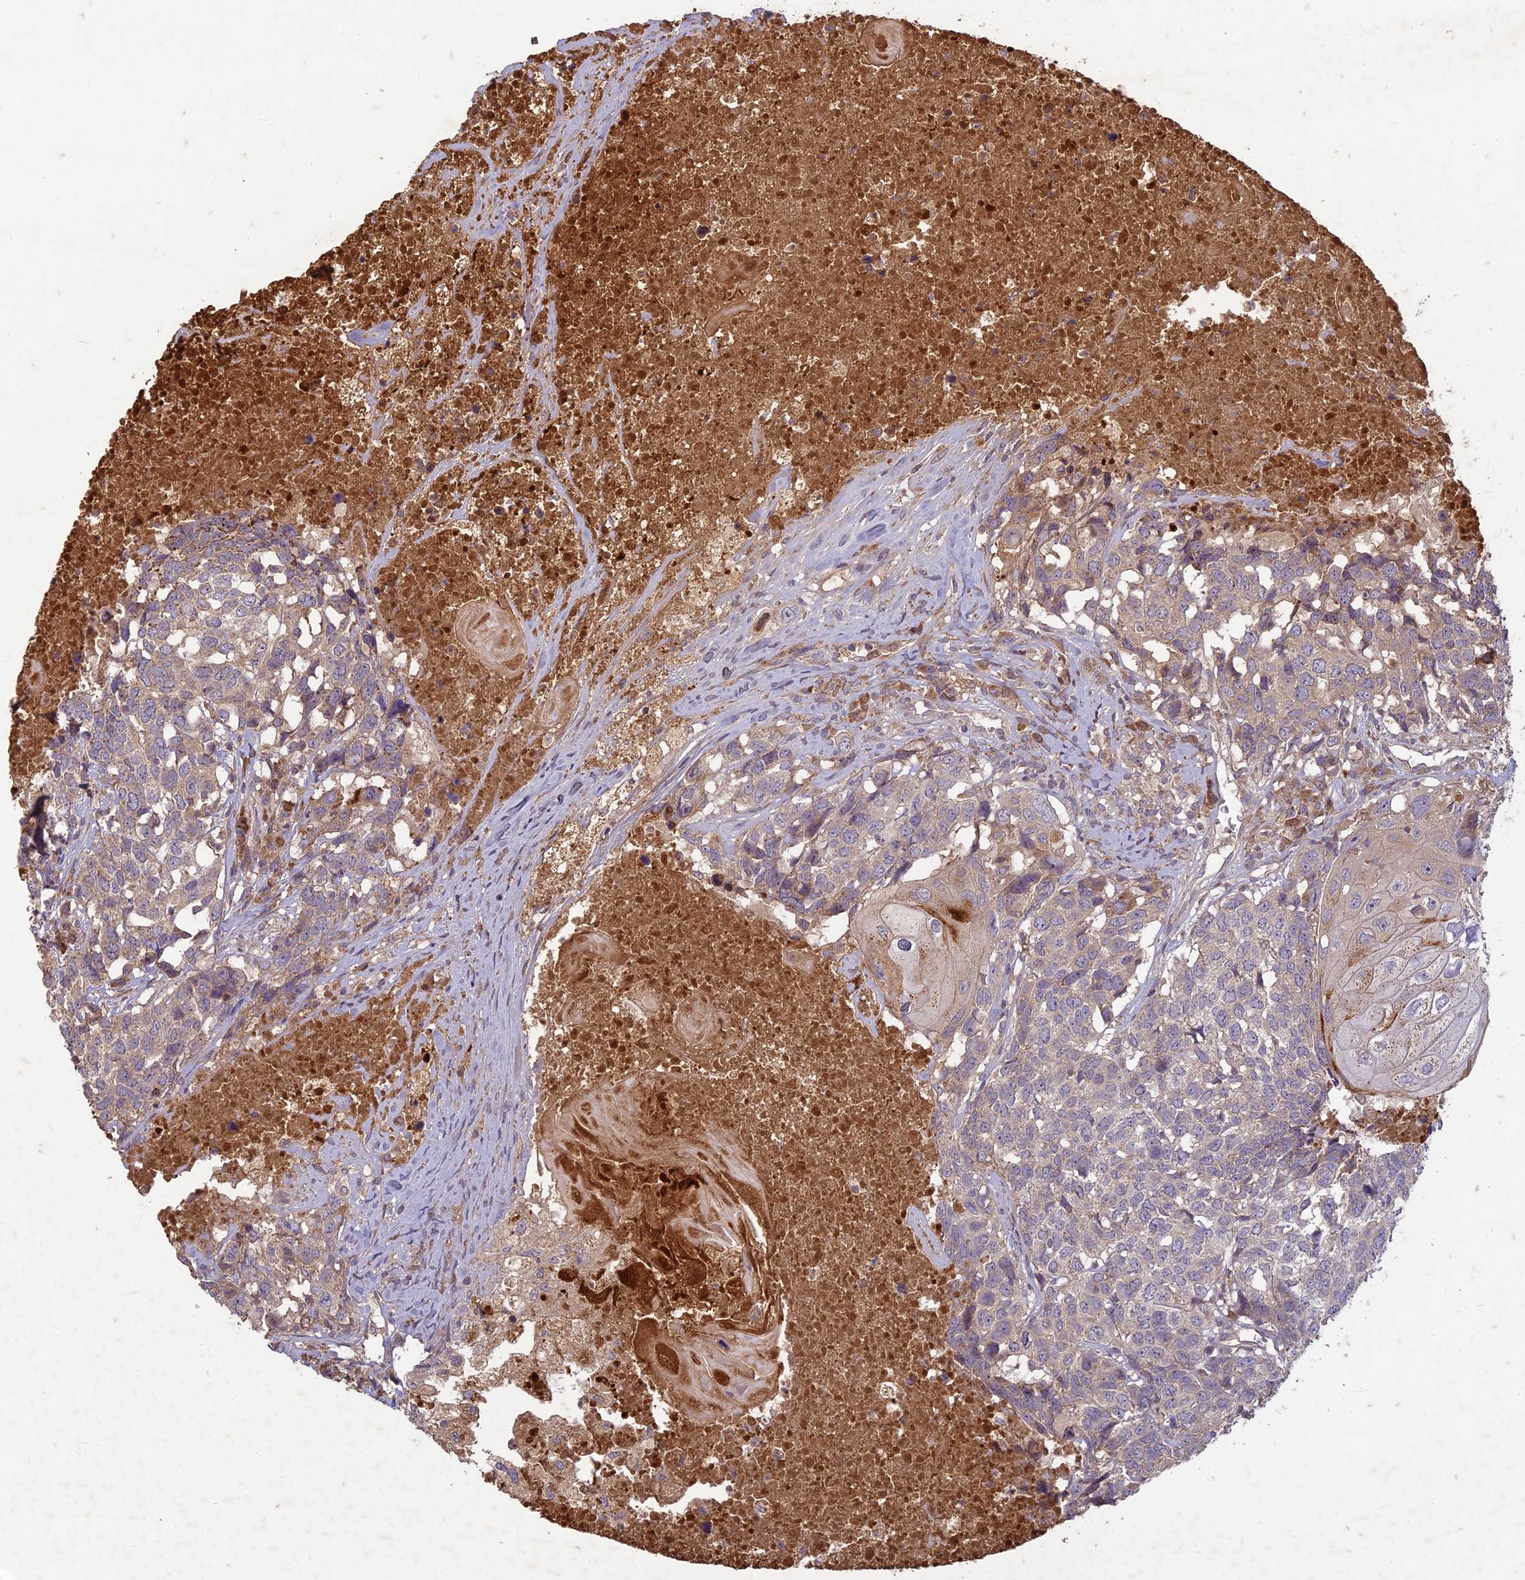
{"staining": {"intensity": "weak", "quantity": "25%-75%", "location": "cytoplasmic/membranous"}, "tissue": "head and neck cancer", "cell_type": "Tumor cells", "image_type": "cancer", "snomed": [{"axis": "morphology", "description": "Squamous cell carcinoma, NOS"}, {"axis": "topography", "description": "Head-Neck"}], "caption": "Human head and neck squamous cell carcinoma stained with a protein marker demonstrates weak staining in tumor cells.", "gene": "TCF25", "patient": {"sex": "male", "age": 66}}